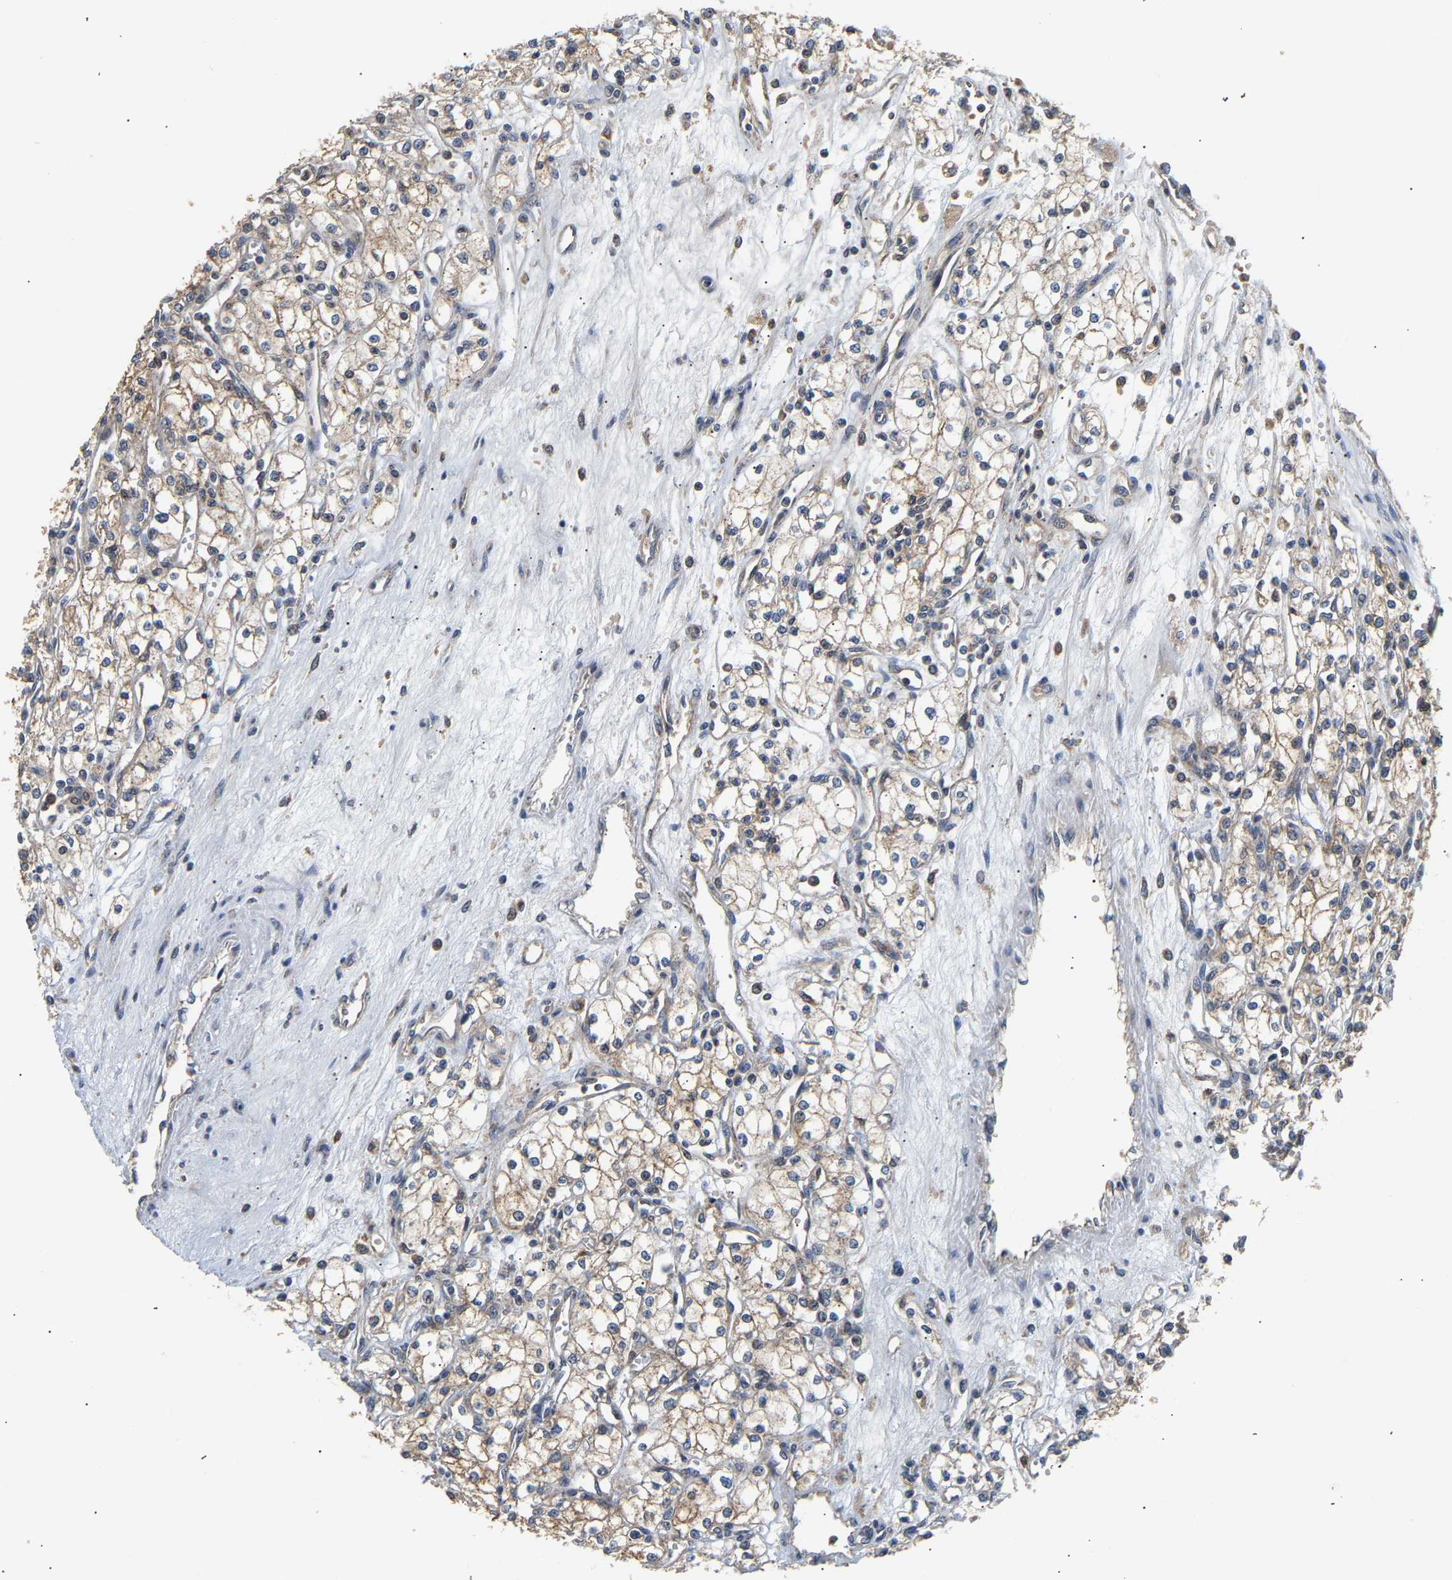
{"staining": {"intensity": "weak", "quantity": ">75%", "location": "cytoplasmic/membranous"}, "tissue": "renal cancer", "cell_type": "Tumor cells", "image_type": "cancer", "snomed": [{"axis": "morphology", "description": "Adenocarcinoma, NOS"}, {"axis": "topography", "description": "Kidney"}], "caption": "A histopathology image of renal cancer (adenocarcinoma) stained for a protein exhibits weak cytoplasmic/membranous brown staining in tumor cells.", "gene": "PPID", "patient": {"sex": "male", "age": 59}}